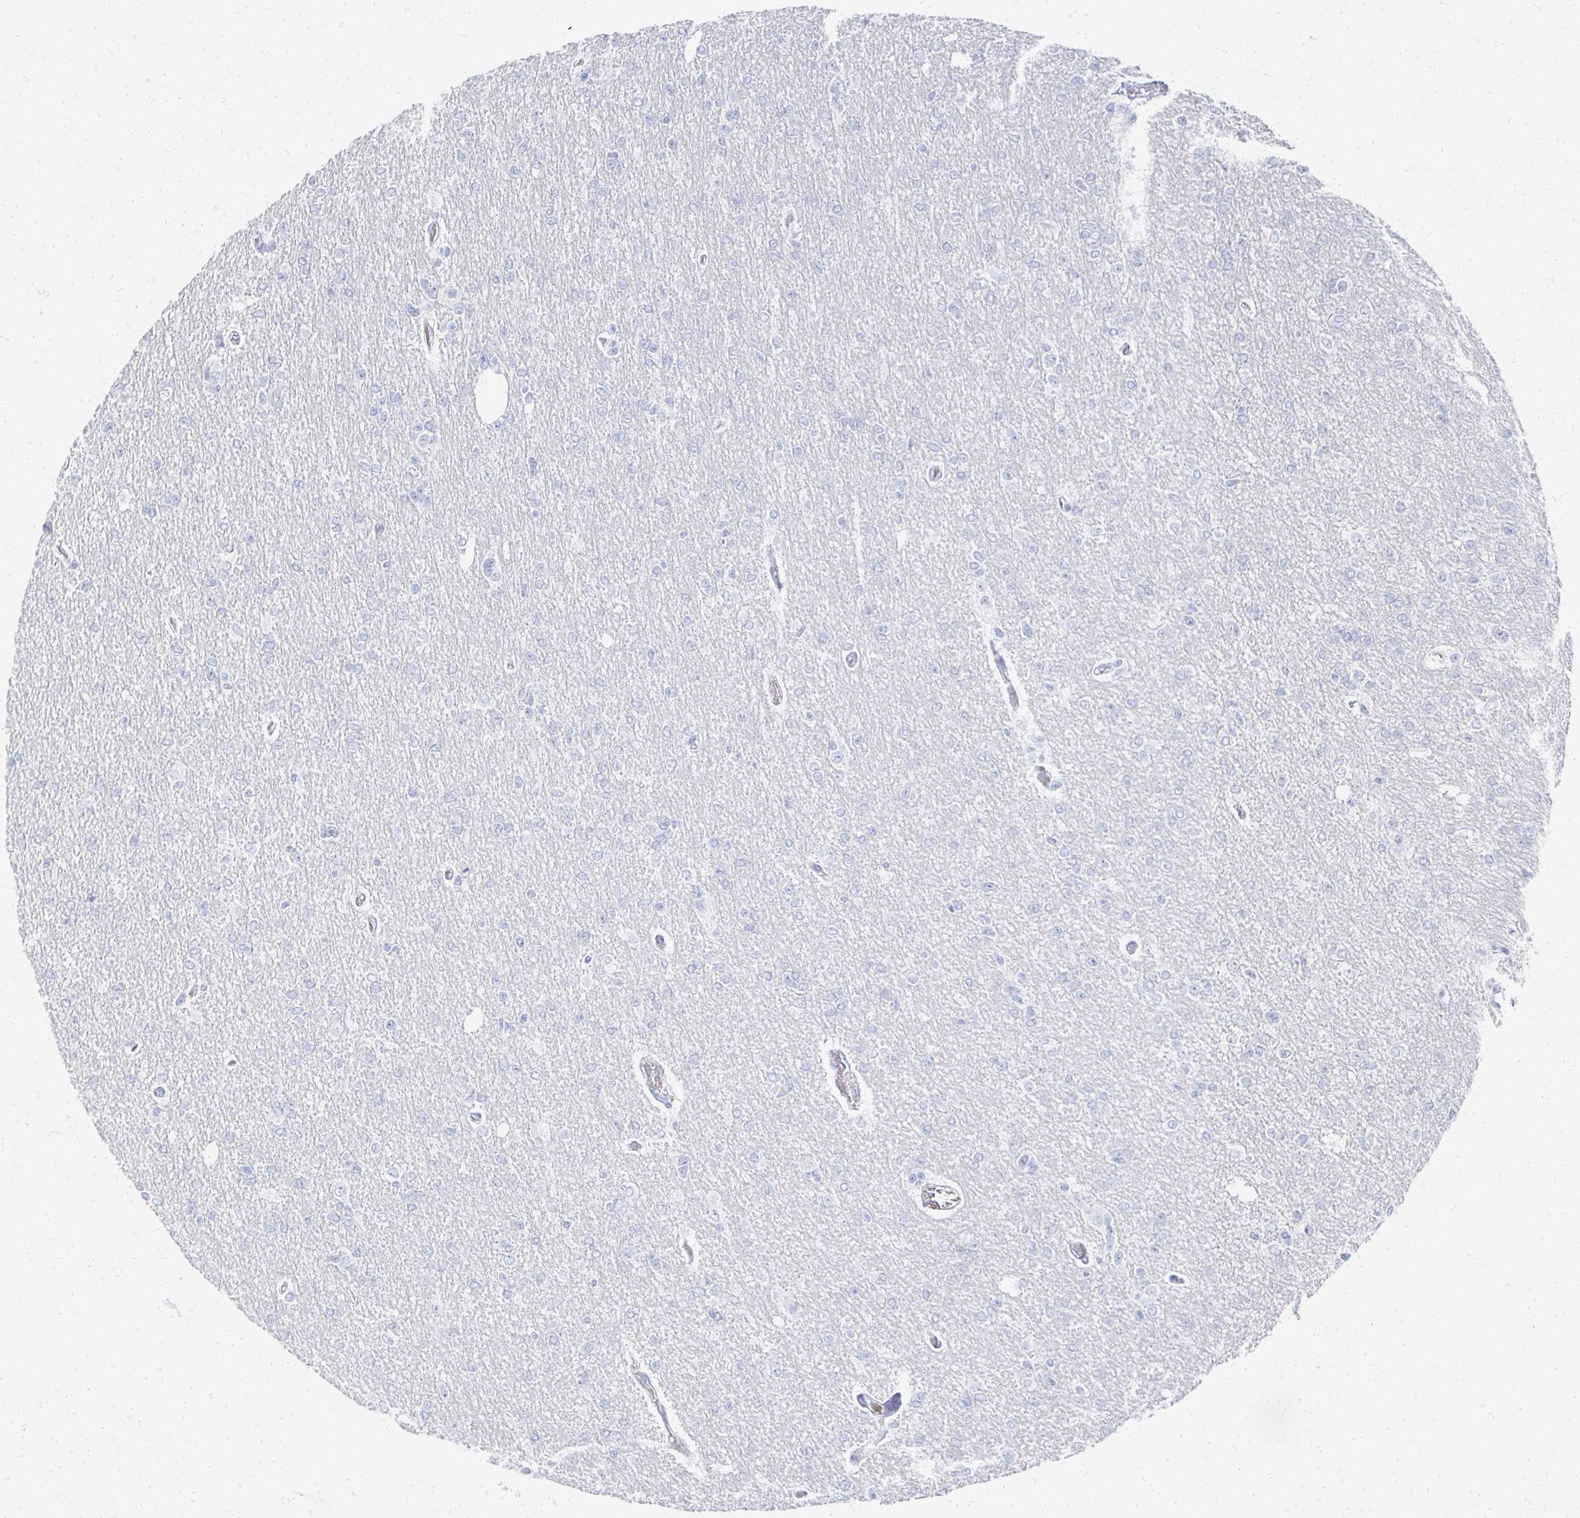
{"staining": {"intensity": "negative", "quantity": "none", "location": "none"}, "tissue": "glioma", "cell_type": "Tumor cells", "image_type": "cancer", "snomed": [{"axis": "morphology", "description": "Glioma, malignant, Low grade"}, {"axis": "topography", "description": "Brain"}], "caption": "Human malignant glioma (low-grade) stained for a protein using immunohistochemistry shows no staining in tumor cells.", "gene": "PRR20A", "patient": {"sex": "male", "age": 26}}